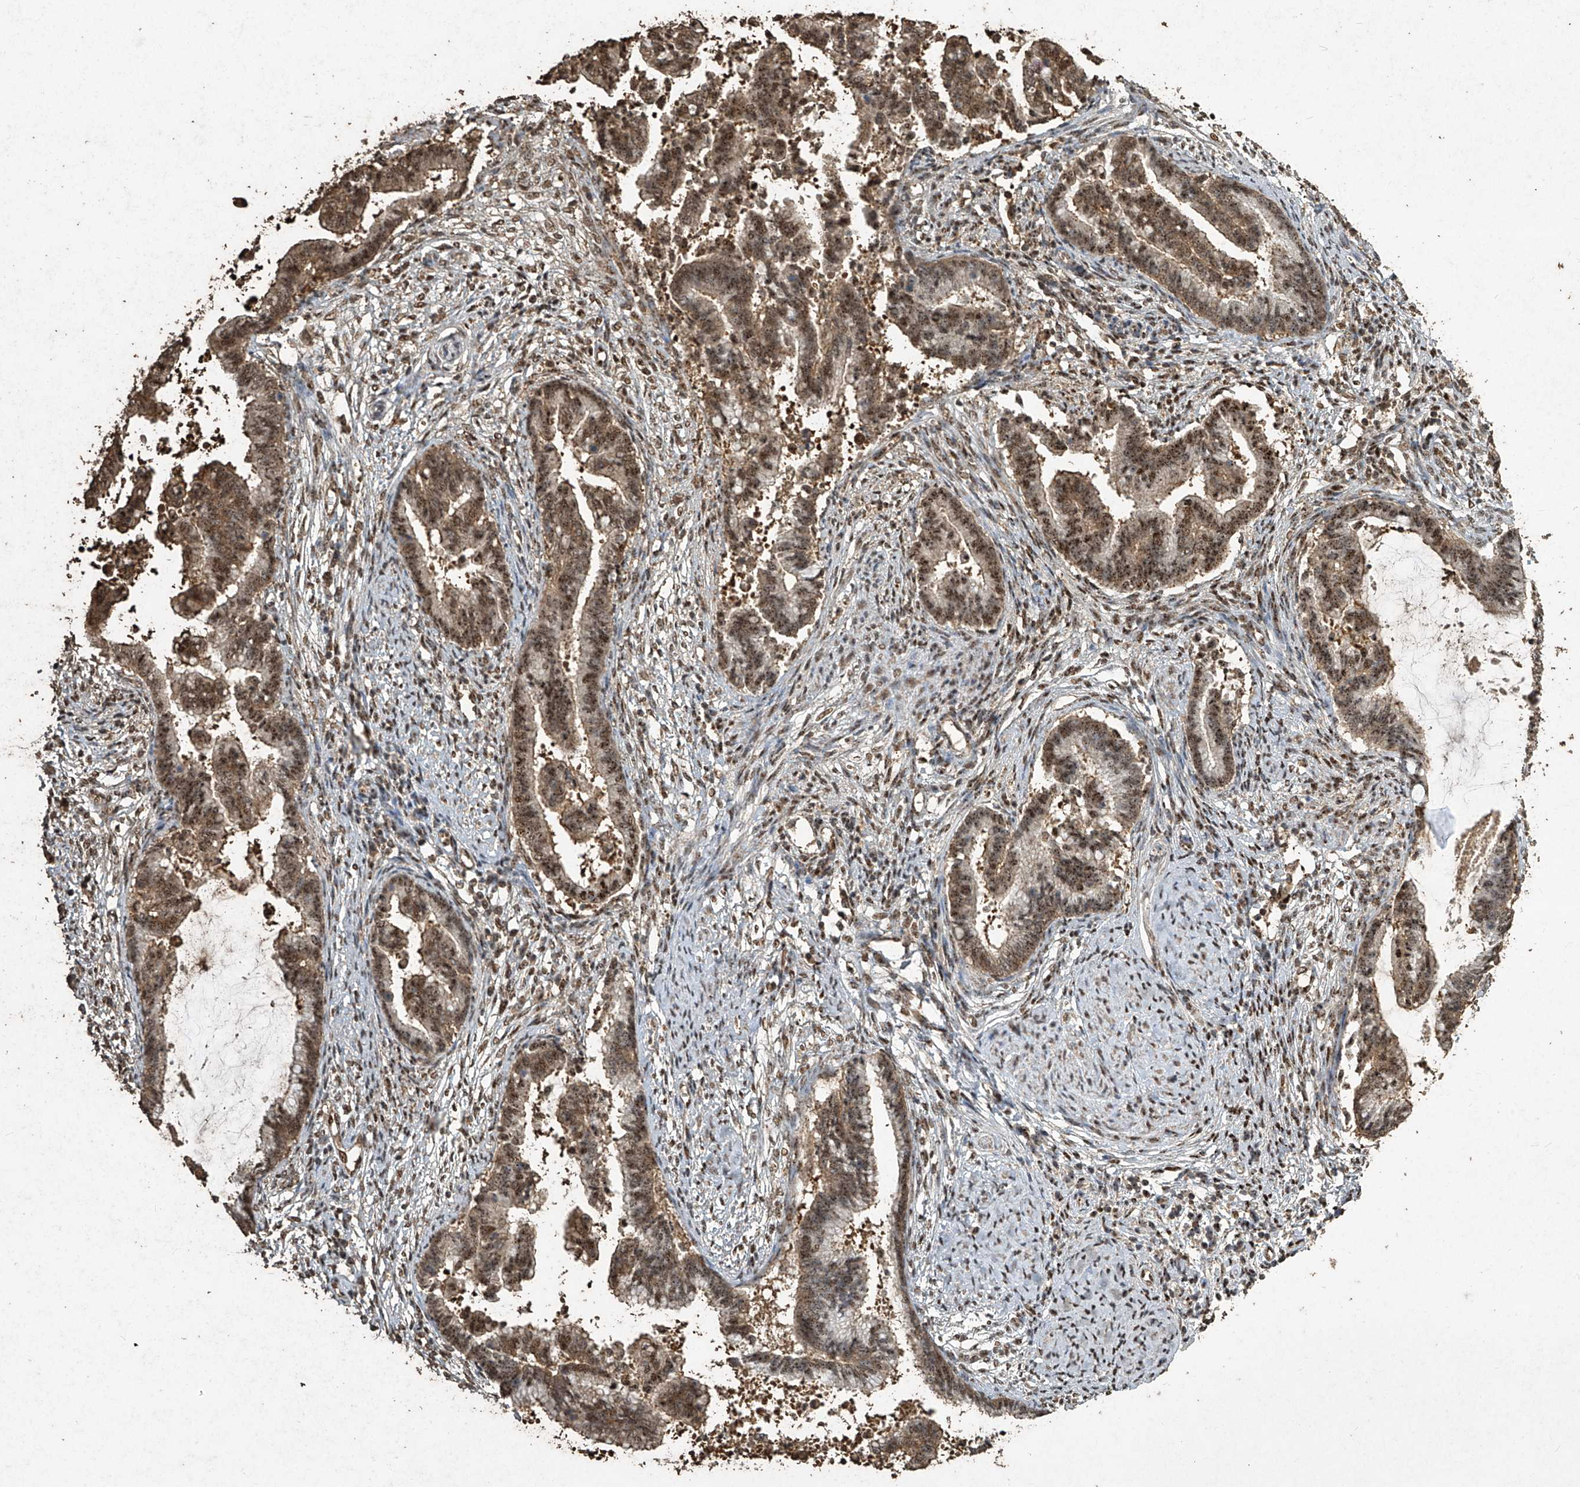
{"staining": {"intensity": "moderate", "quantity": ">75%", "location": "cytoplasmic/membranous,nuclear"}, "tissue": "cervical cancer", "cell_type": "Tumor cells", "image_type": "cancer", "snomed": [{"axis": "morphology", "description": "Adenocarcinoma, NOS"}, {"axis": "topography", "description": "Cervix"}], "caption": "Immunohistochemical staining of human cervical cancer demonstrates moderate cytoplasmic/membranous and nuclear protein staining in approximately >75% of tumor cells. (IHC, brightfield microscopy, high magnification).", "gene": "ERBB3", "patient": {"sex": "female", "age": 44}}